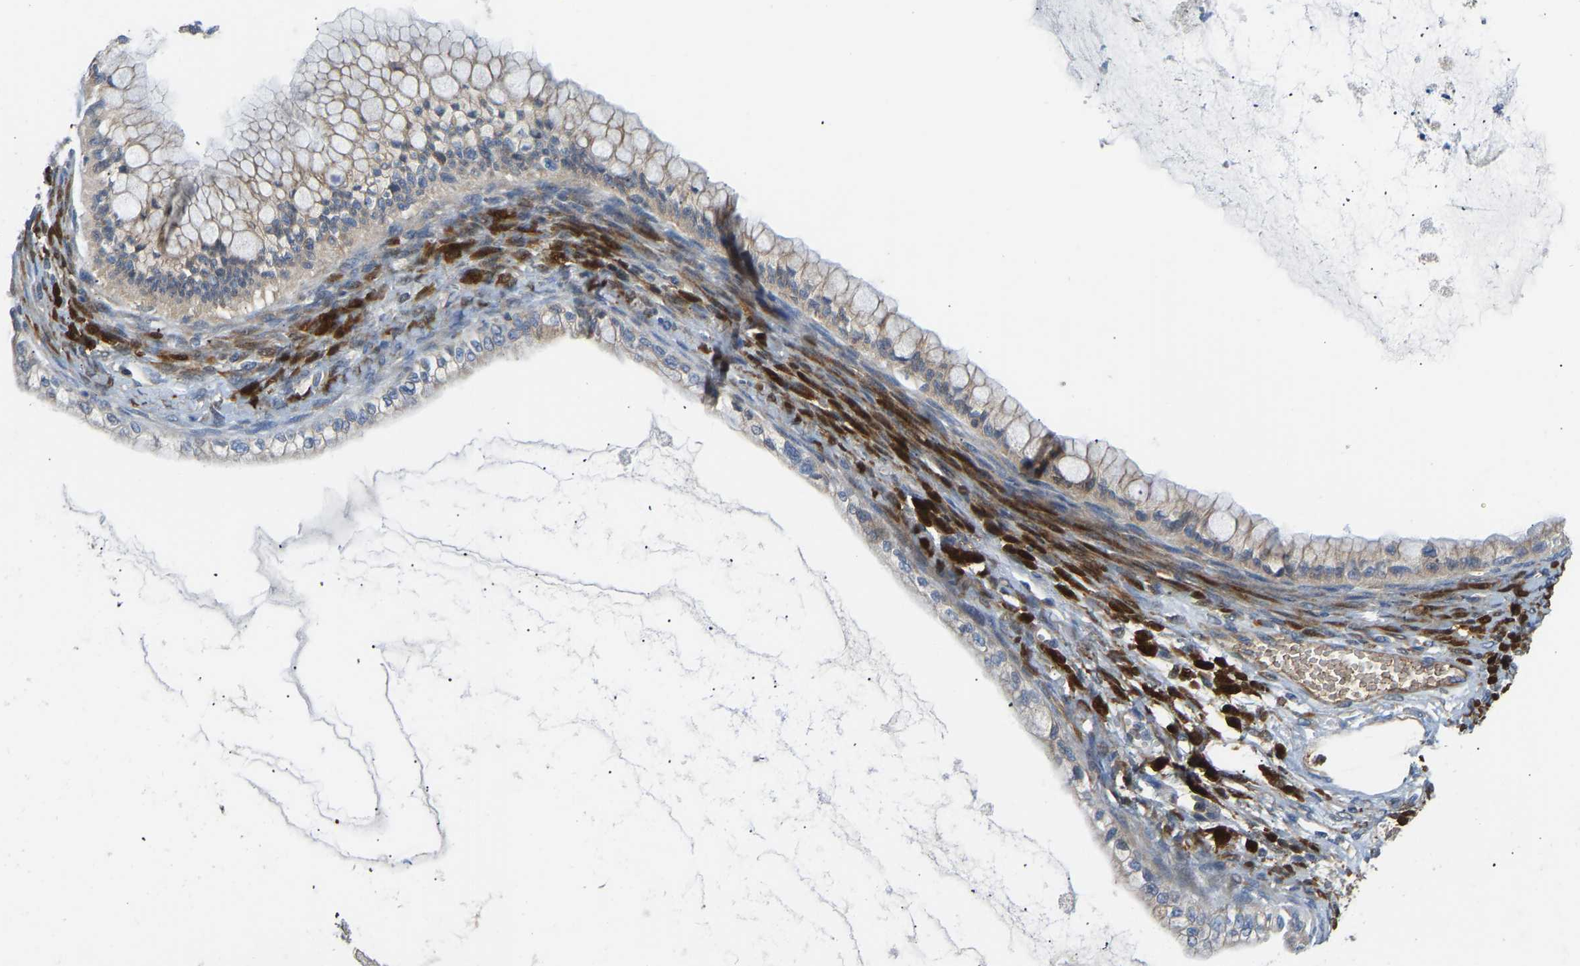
{"staining": {"intensity": "weak", "quantity": ">75%", "location": "cytoplasmic/membranous"}, "tissue": "ovarian cancer", "cell_type": "Tumor cells", "image_type": "cancer", "snomed": [{"axis": "morphology", "description": "Cystadenocarcinoma, mucinous, NOS"}, {"axis": "topography", "description": "Ovary"}], "caption": "Immunohistochemical staining of mucinous cystadenocarcinoma (ovarian) shows weak cytoplasmic/membranous protein expression in about >75% of tumor cells. (IHC, brightfield microscopy, high magnification).", "gene": "RBP1", "patient": {"sex": "female", "age": 57}}